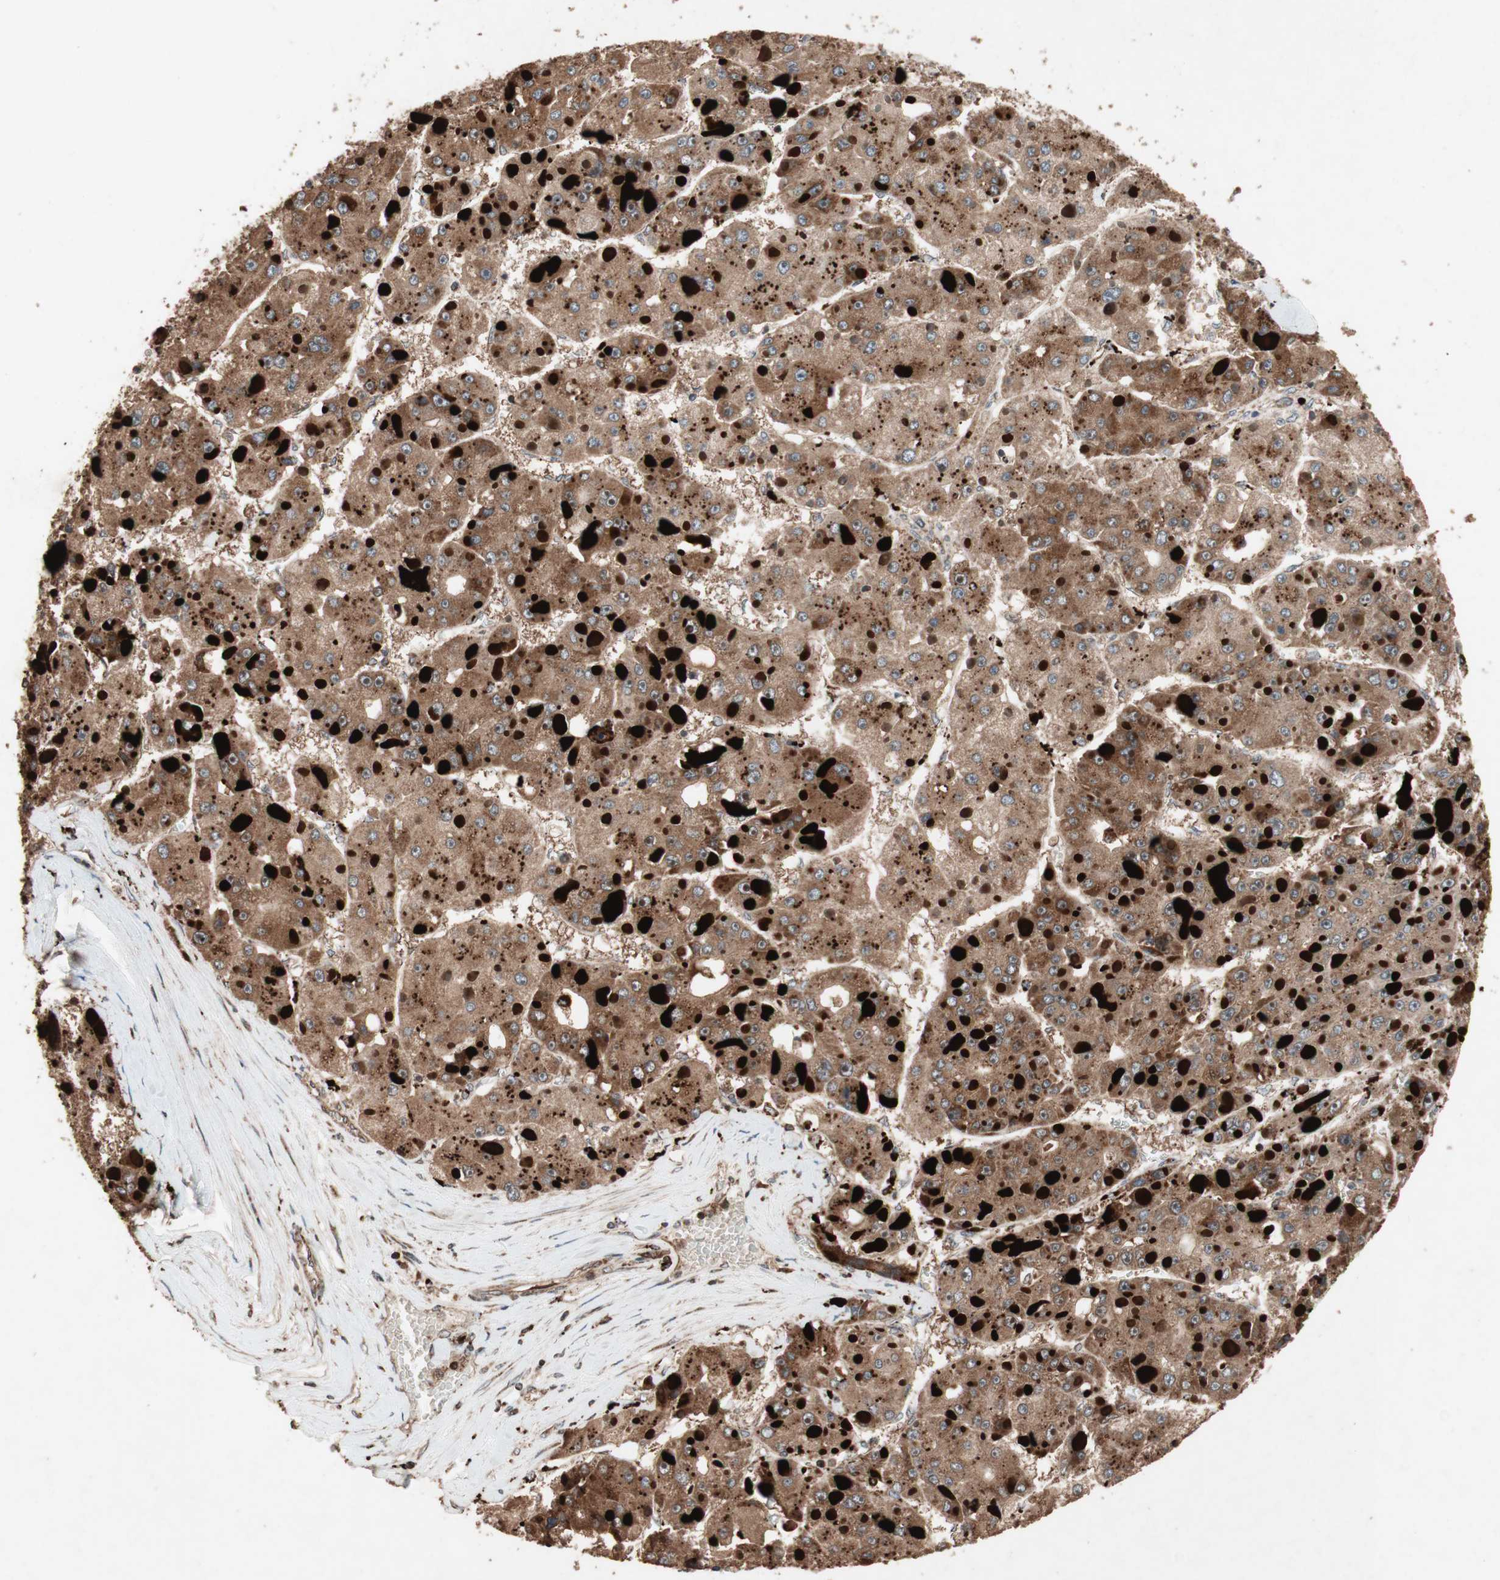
{"staining": {"intensity": "strong", "quantity": ">75%", "location": "cytoplasmic/membranous"}, "tissue": "liver cancer", "cell_type": "Tumor cells", "image_type": "cancer", "snomed": [{"axis": "morphology", "description": "Carcinoma, Hepatocellular, NOS"}, {"axis": "topography", "description": "Liver"}], "caption": "Hepatocellular carcinoma (liver) stained with a brown dye reveals strong cytoplasmic/membranous positive staining in about >75% of tumor cells.", "gene": "RAB1A", "patient": {"sex": "female", "age": 73}}